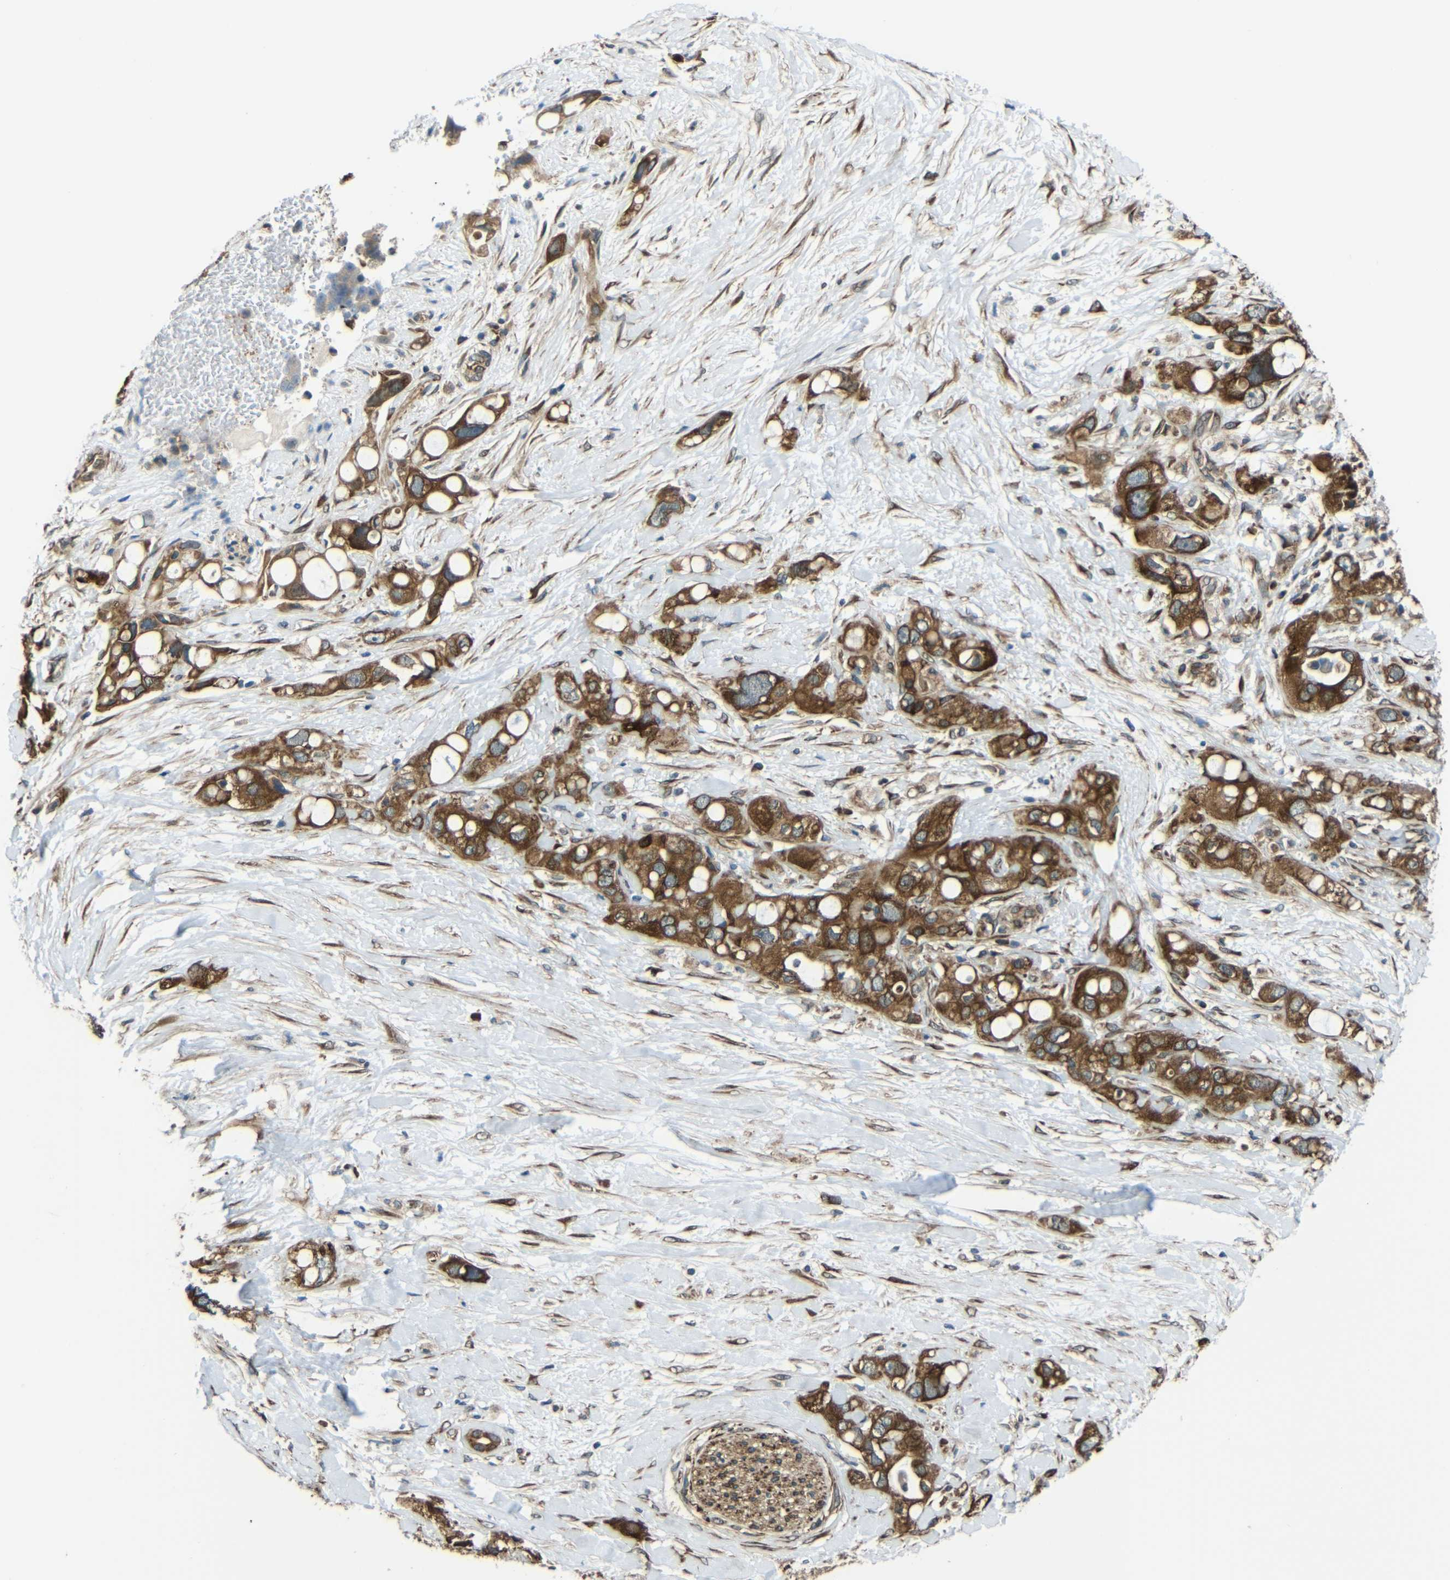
{"staining": {"intensity": "moderate", "quantity": ">75%", "location": "cytoplasmic/membranous"}, "tissue": "pancreatic cancer", "cell_type": "Tumor cells", "image_type": "cancer", "snomed": [{"axis": "morphology", "description": "Adenocarcinoma, NOS"}, {"axis": "topography", "description": "Pancreas"}], "caption": "Tumor cells demonstrate medium levels of moderate cytoplasmic/membranous staining in approximately >75% of cells in human pancreatic cancer.", "gene": "VAPB", "patient": {"sex": "female", "age": 56}}